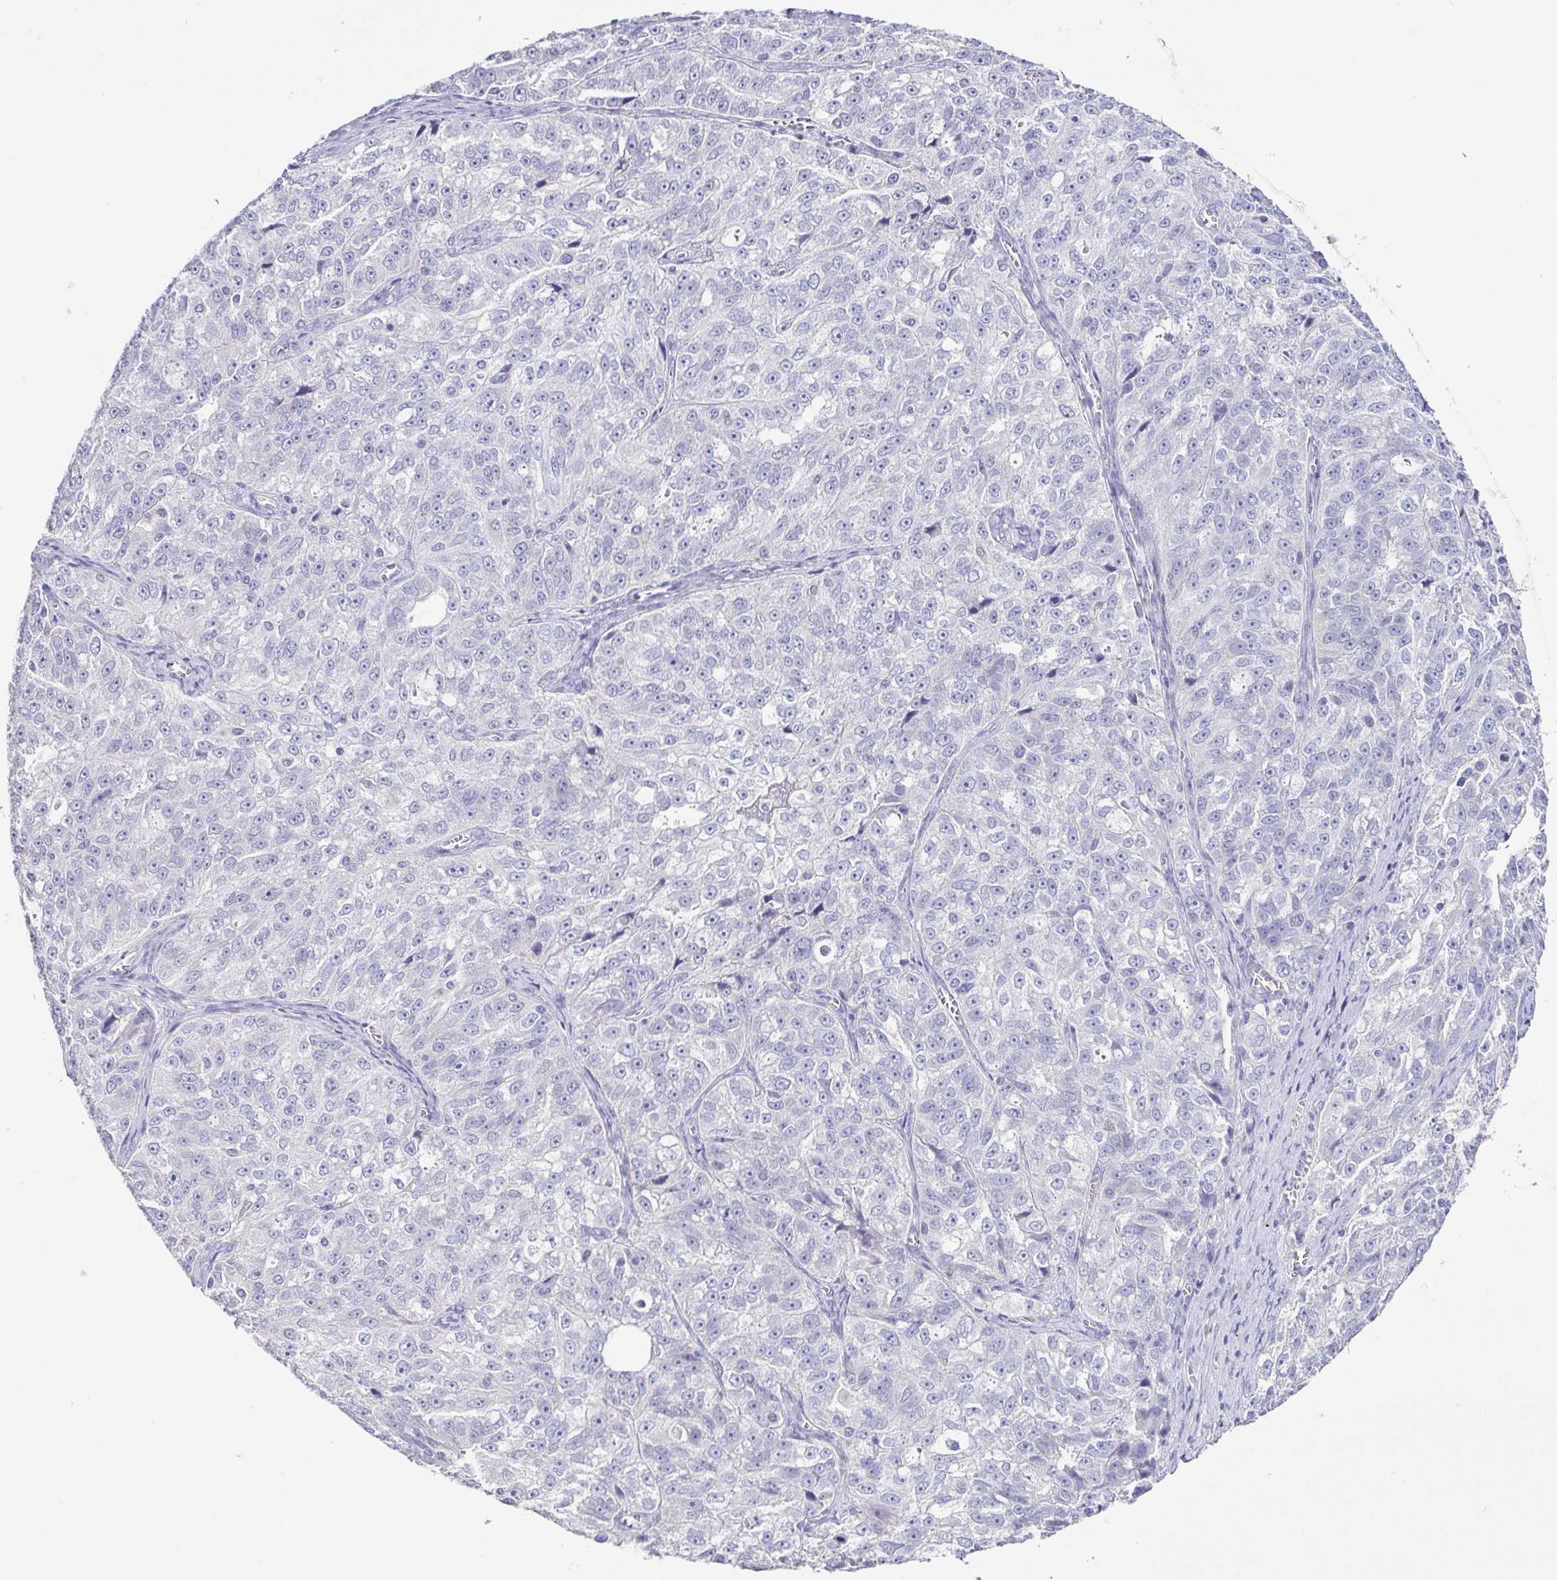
{"staining": {"intensity": "negative", "quantity": "none", "location": "none"}, "tissue": "ovarian cancer", "cell_type": "Tumor cells", "image_type": "cancer", "snomed": [{"axis": "morphology", "description": "Cystadenocarcinoma, serous, NOS"}, {"axis": "topography", "description": "Ovary"}], "caption": "An immunohistochemistry photomicrograph of ovarian cancer is shown. There is no staining in tumor cells of ovarian cancer.", "gene": "RDH11", "patient": {"sex": "female", "age": 51}}